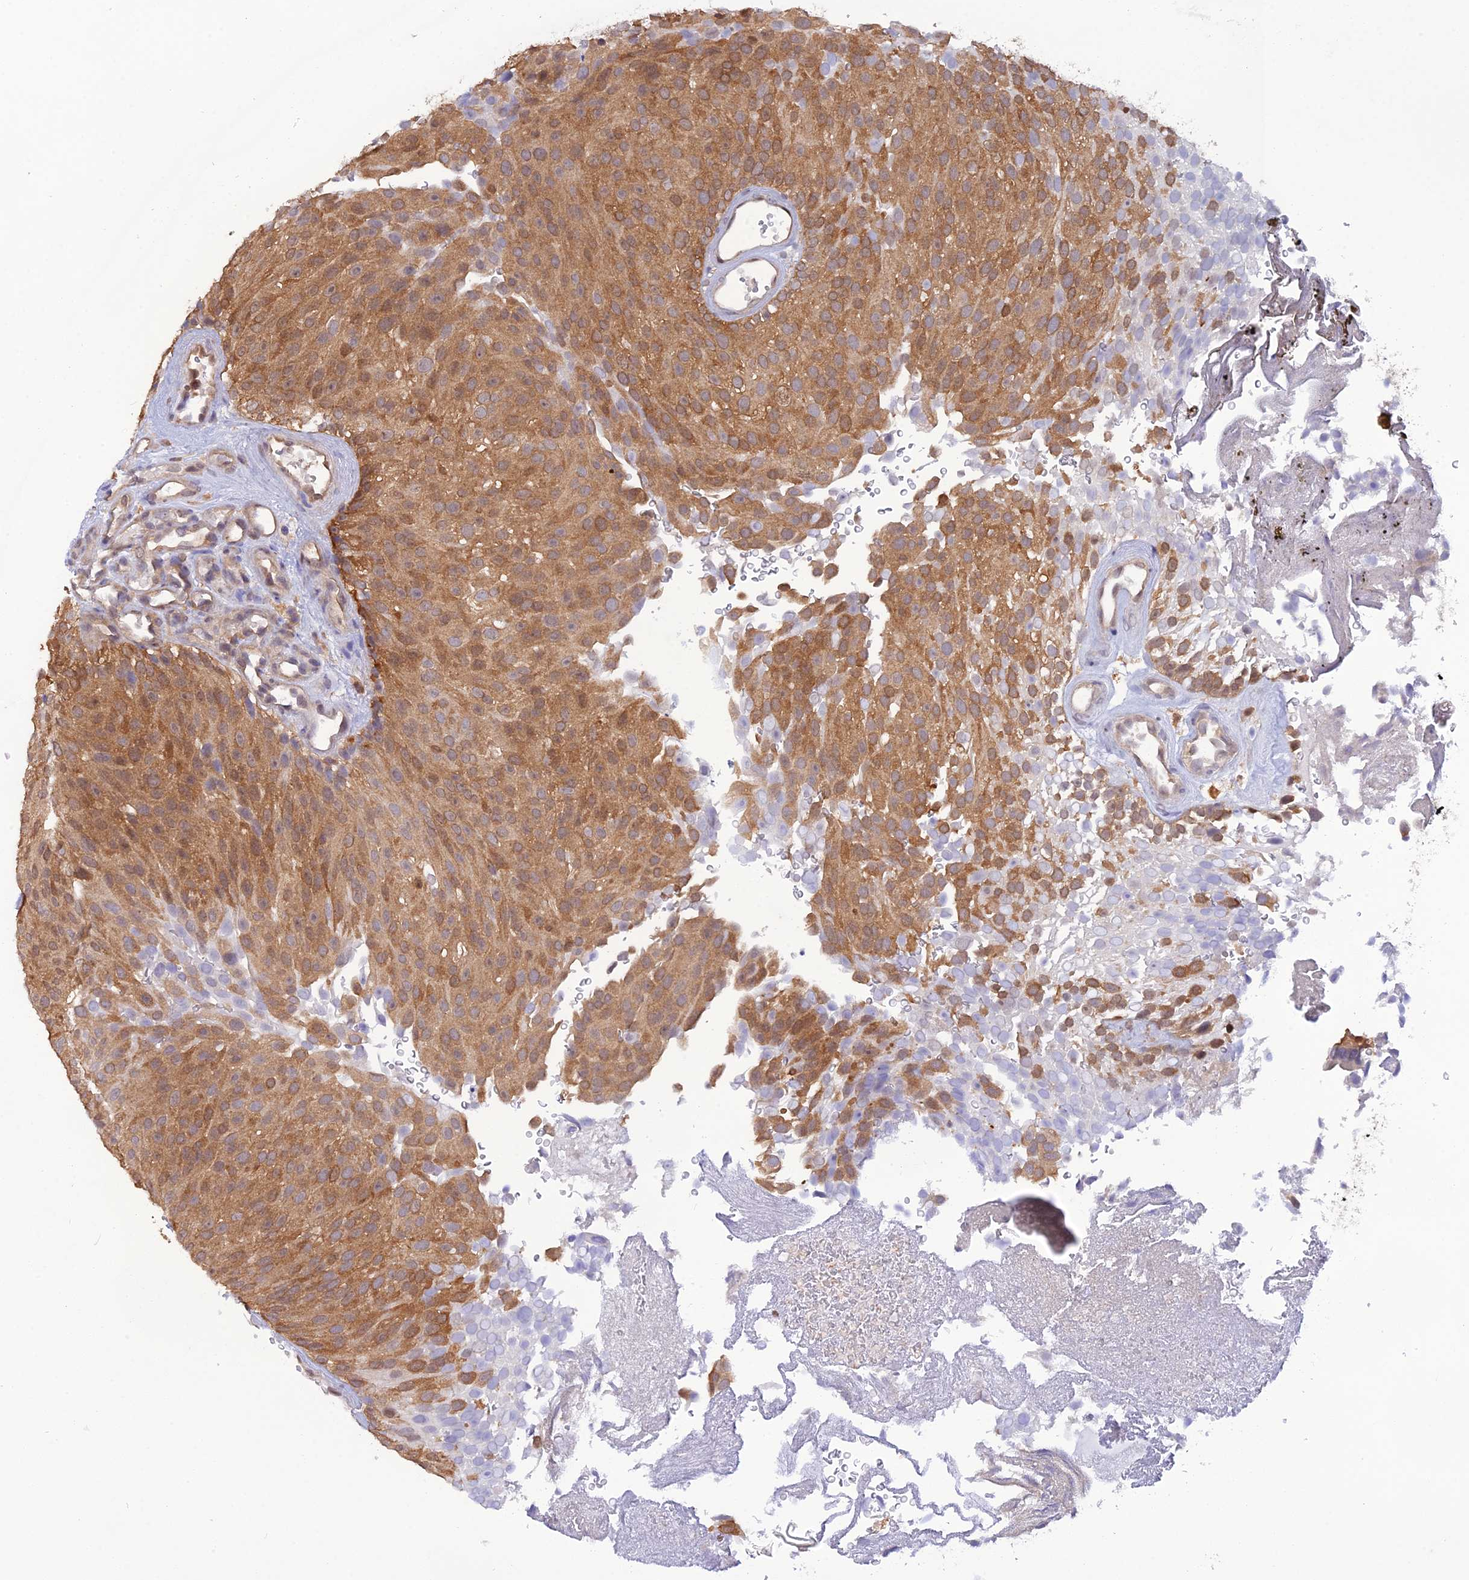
{"staining": {"intensity": "moderate", "quantity": ">75%", "location": "cytoplasmic/membranous"}, "tissue": "urothelial cancer", "cell_type": "Tumor cells", "image_type": "cancer", "snomed": [{"axis": "morphology", "description": "Urothelial carcinoma, Low grade"}, {"axis": "topography", "description": "Urinary bladder"}], "caption": "Moderate cytoplasmic/membranous protein positivity is present in approximately >75% of tumor cells in low-grade urothelial carcinoma.", "gene": "HINT1", "patient": {"sex": "male", "age": 78}}